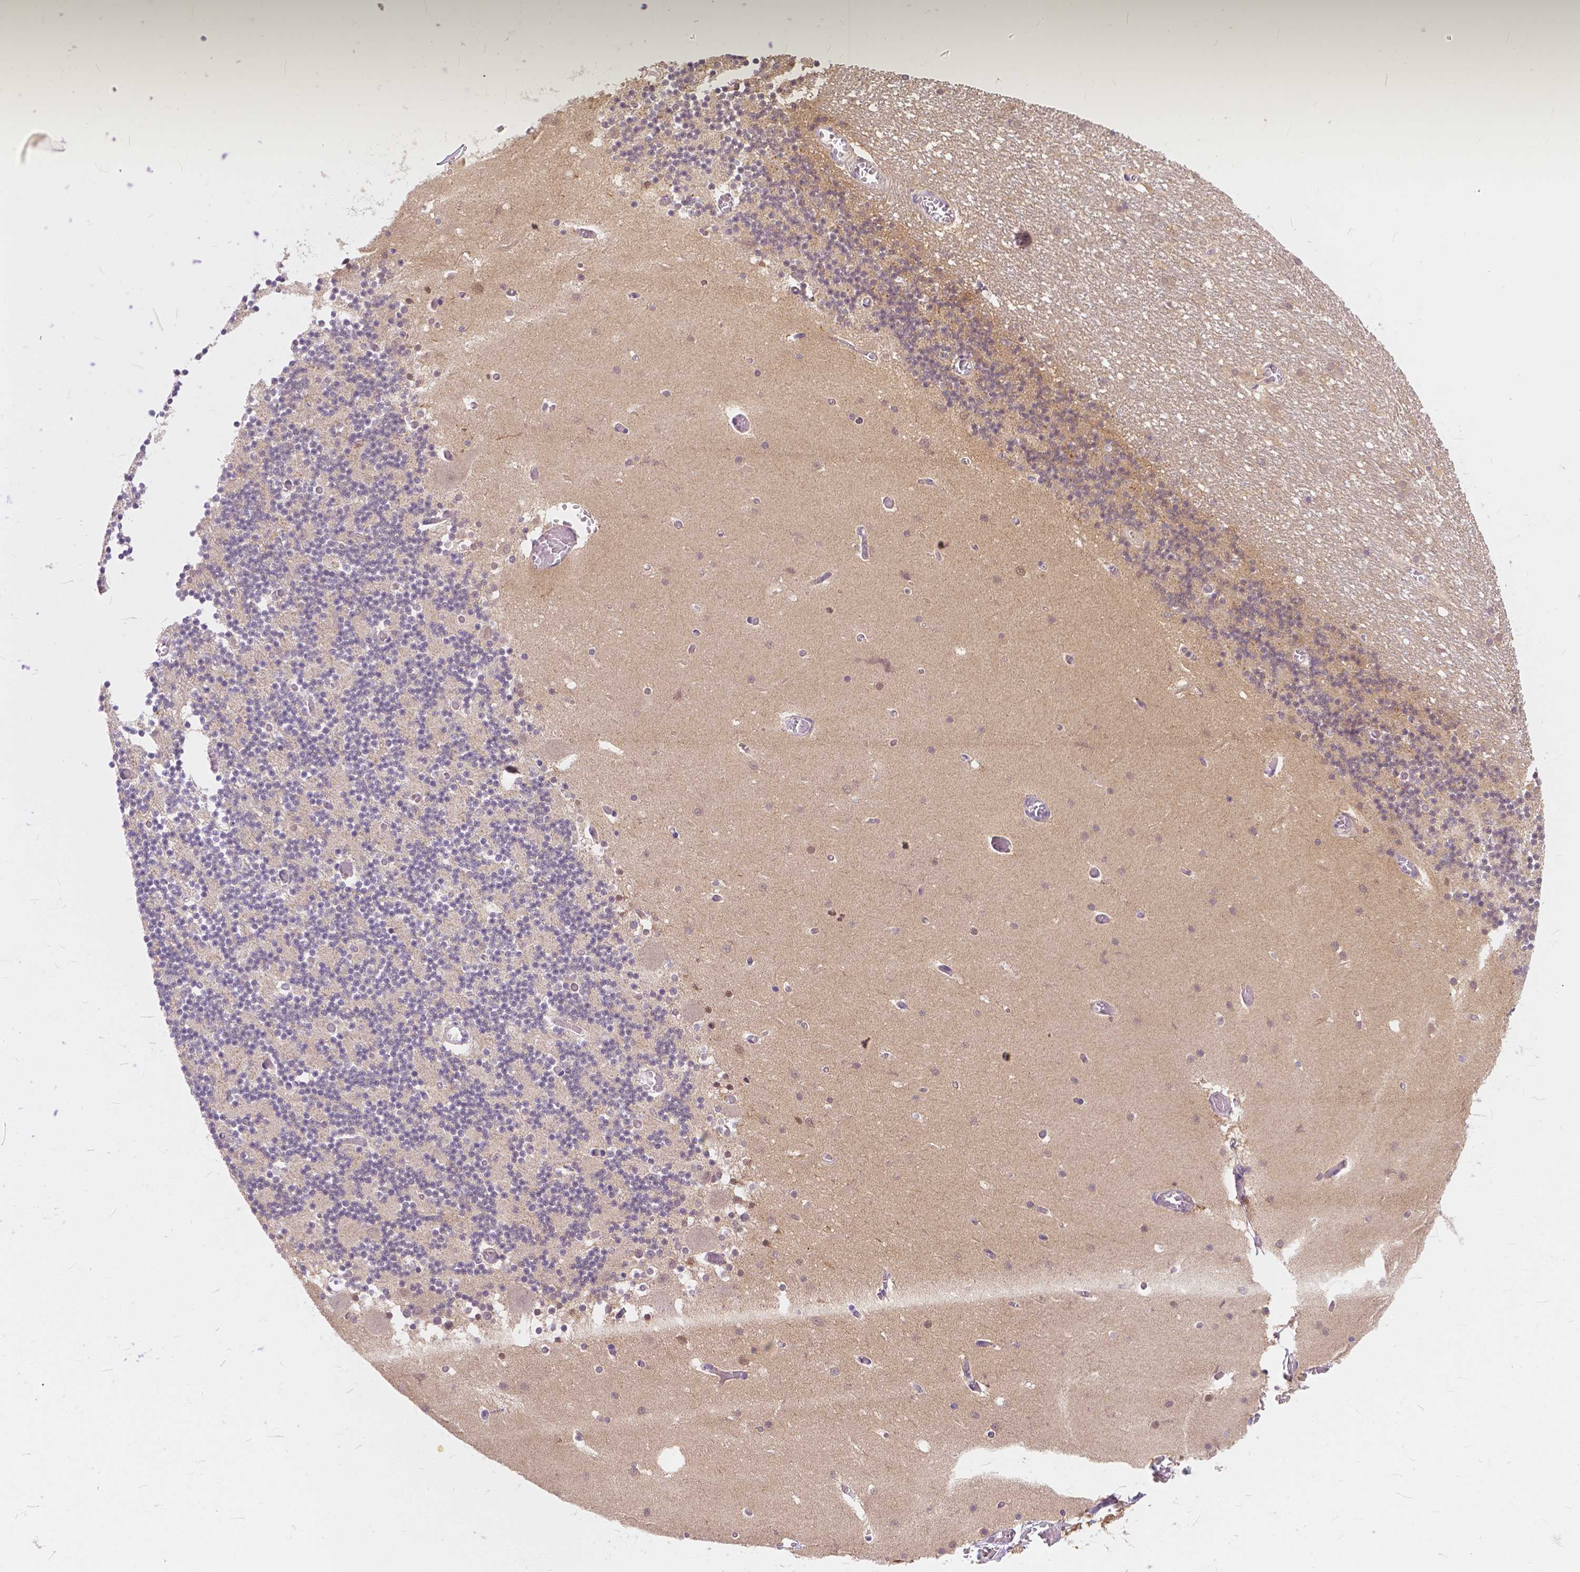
{"staining": {"intensity": "weak", "quantity": "<25%", "location": "cytoplasmic/membranous"}, "tissue": "cerebellum", "cell_type": "Cells in granular layer", "image_type": "normal", "snomed": [{"axis": "morphology", "description": "Normal tissue, NOS"}, {"axis": "topography", "description": "Cerebellum"}], "caption": "This histopathology image is of benign cerebellum stained with IHC to label a protein in brown with the nuclei are counter-stained blue. There is no staining in cells in granular layer. (Brightfield microscopy of DAB (3,3'-diaminobenzidine) immunohistochemistry at high magnification).", "gene": "PEX11G", "patient": {"sex": "female", "age": 28}}